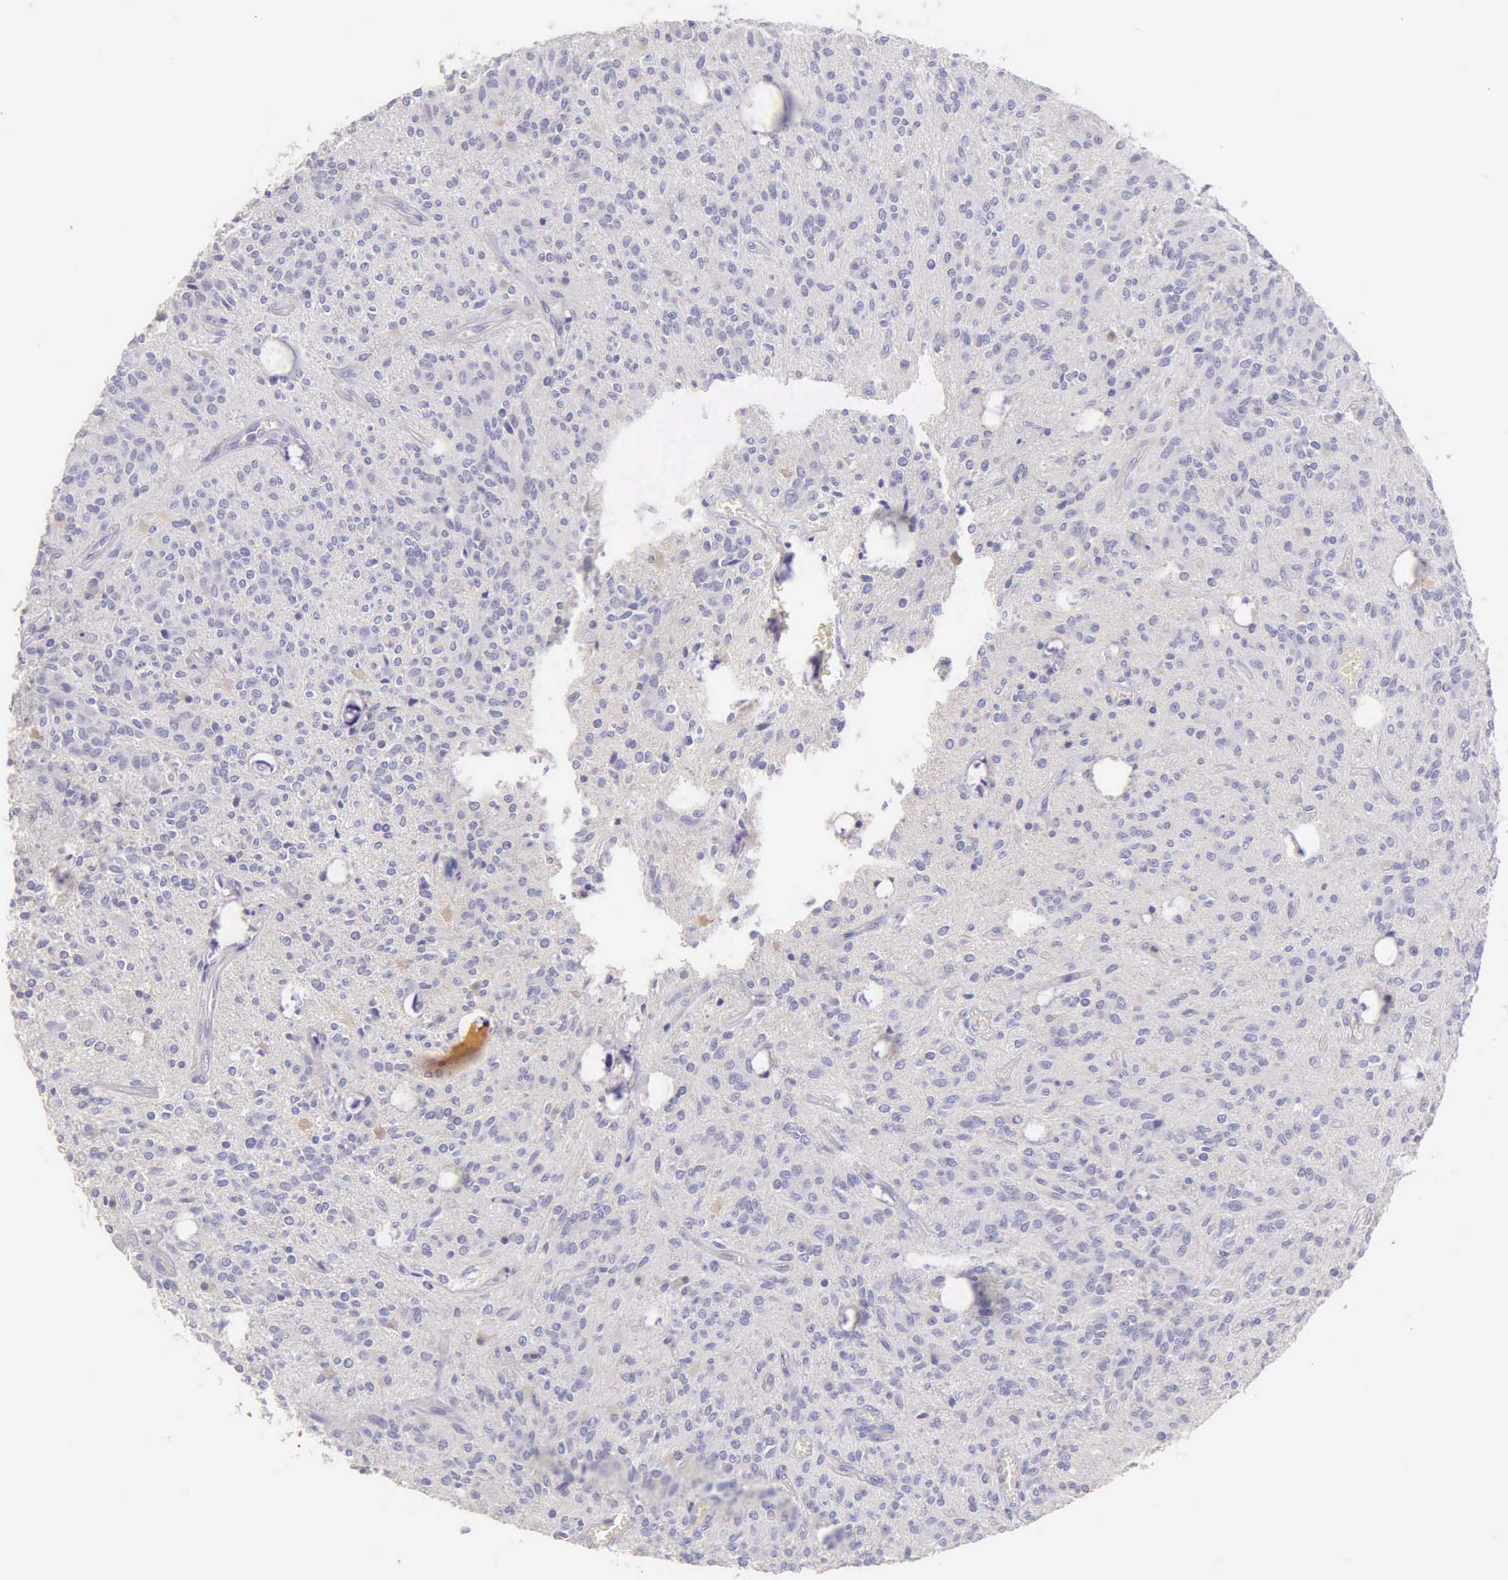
{"staining": {"intensity": "negative", "quantity": "none", "location": "none"}, "tissue": "glioma", "cell_type": "Tumor cells", "image_type": "cancer", "snomed": [{"axis": "morphology", "description": "Glioma, malignant, Low grade"}, {"axis": "topography", "description": "Brain"}], "caption": "DAB immunohistochemical staining of human glioma demonstrates no significant staining in tumor cells.", "gene": "KRT17", "patient": {"sex": "female", "age": 15}}